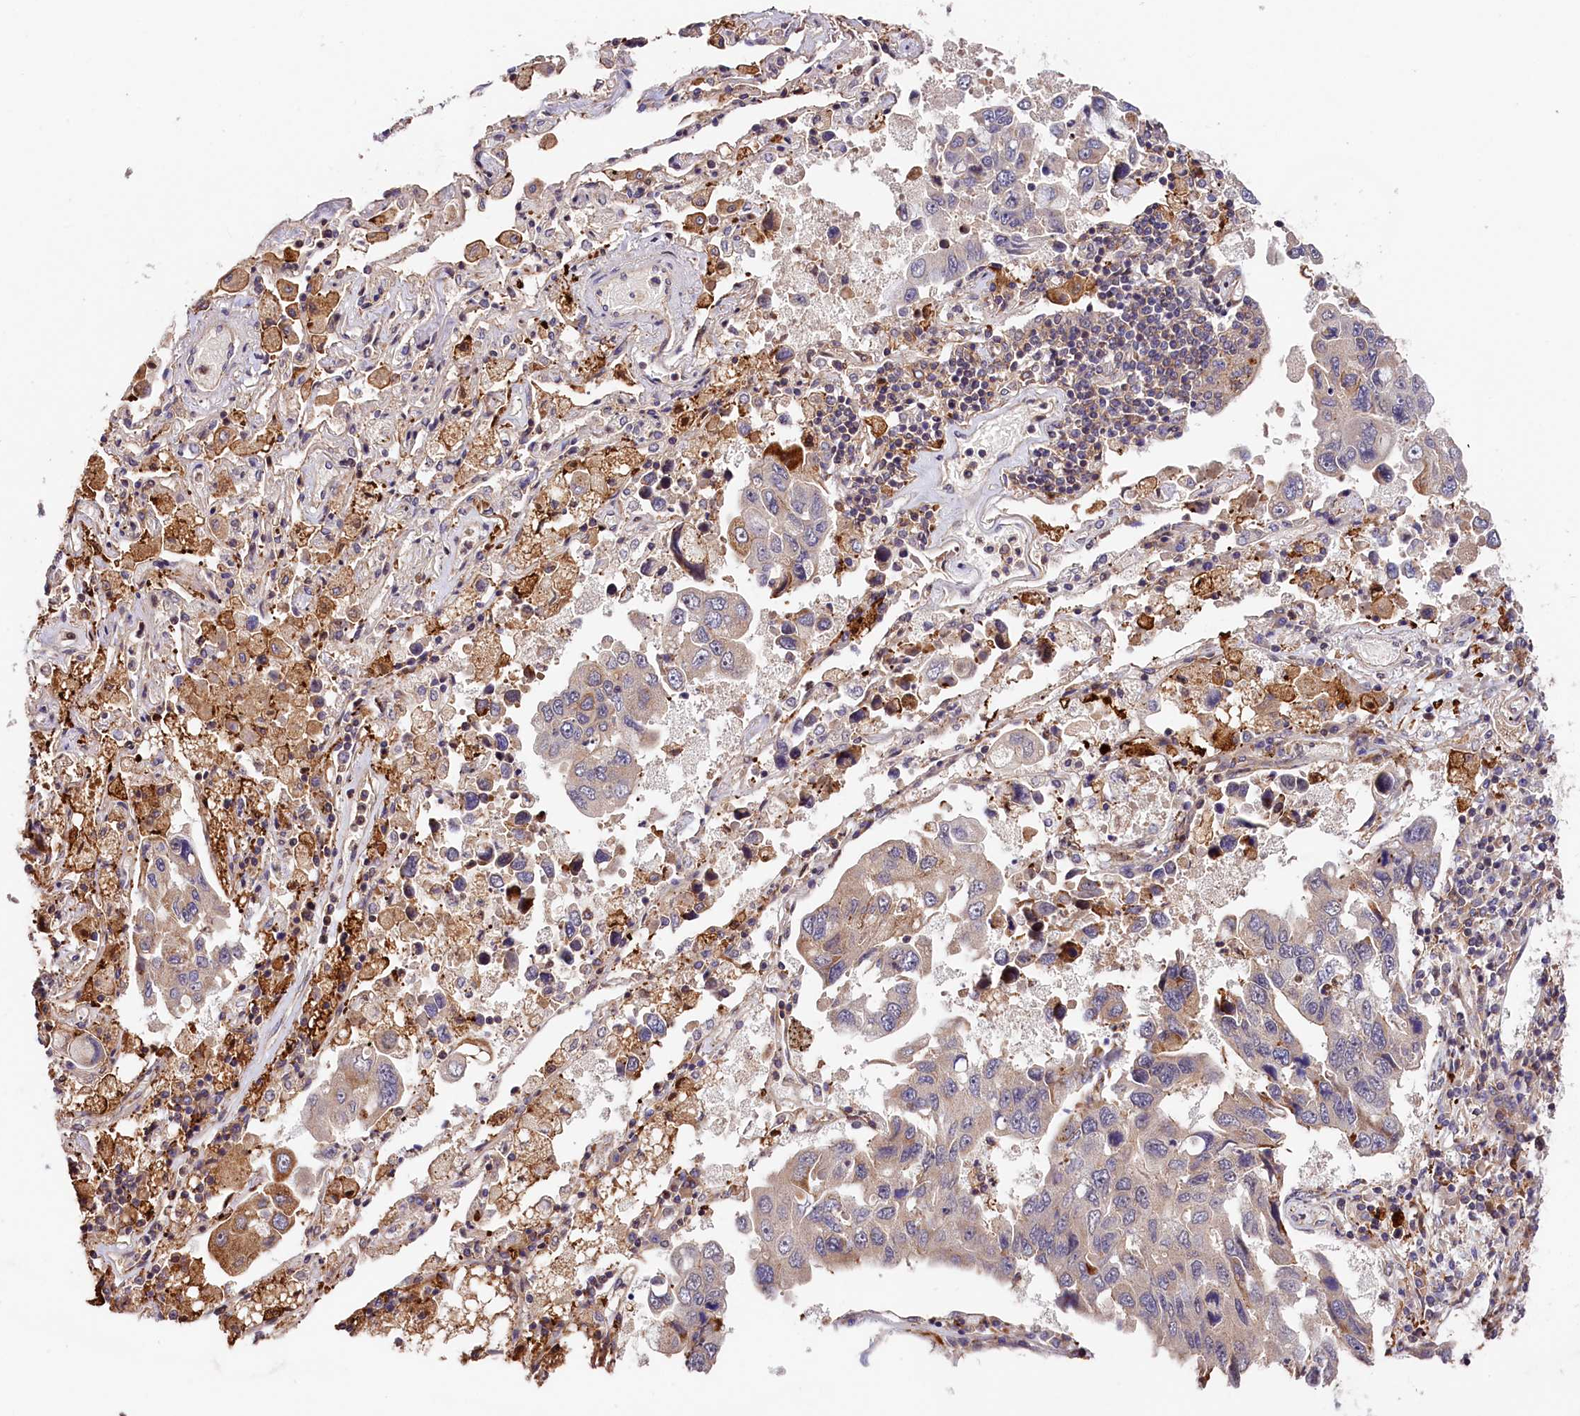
{"staining": {"intensity": "moderate", "quantity": "<25%", "location": "cytoplasmic/membranous"}, "tissue": "lung cancer", "cell_type": "Tumor cells", "image_type": "cancer", "snomed": [{"axis": "morphology", "description": "Adenocarcinoma, NOS"}, {"axis": "topography", "description": "Lung"}], "caption": "Tumor cells demonstrate low levels of moderate cytoplasmic/membranous positivity in about <25% of cells in adenocarcinoma (lung).", "gene": "CACNA1H", "patient": {"sex": "male", "age": 64}}